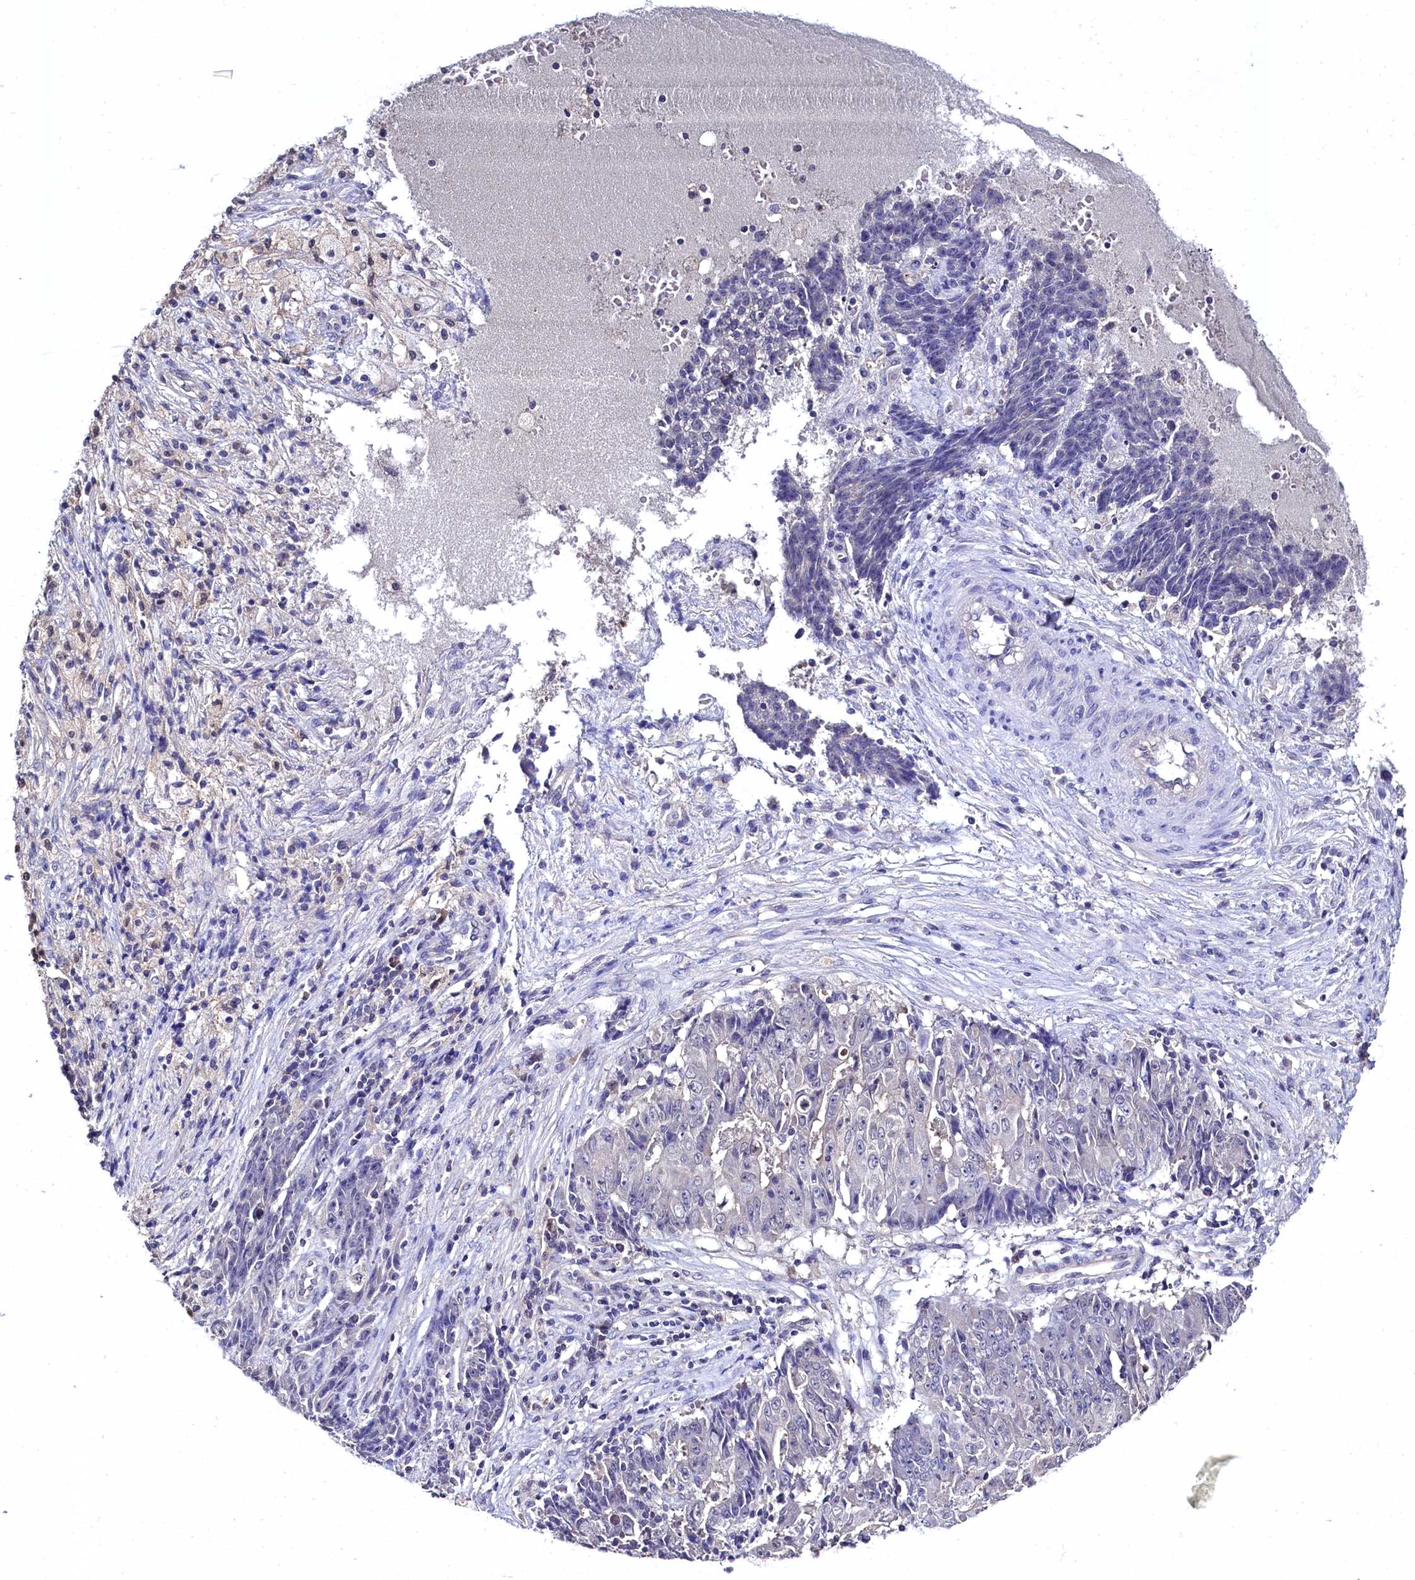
{"staining": {"intensity": "negative", "quantity": "none", "location": "none"}, "tissue": "ovarian cancer", "cell_type": "Tumor cells", "image_type": "cancer", "snomed": [{"axis": "morphology", "description": "Carcinoma, endometroid"}, {"axis": "topography", "description": "Ovary"}], "caption": "Histopathology image shows no protein staining in tumor cells of ovarian cancer tissue. Nuclei are stained in blue.", "gene": "C11orf54", "patient": {"sex": "female", "age": 42}}